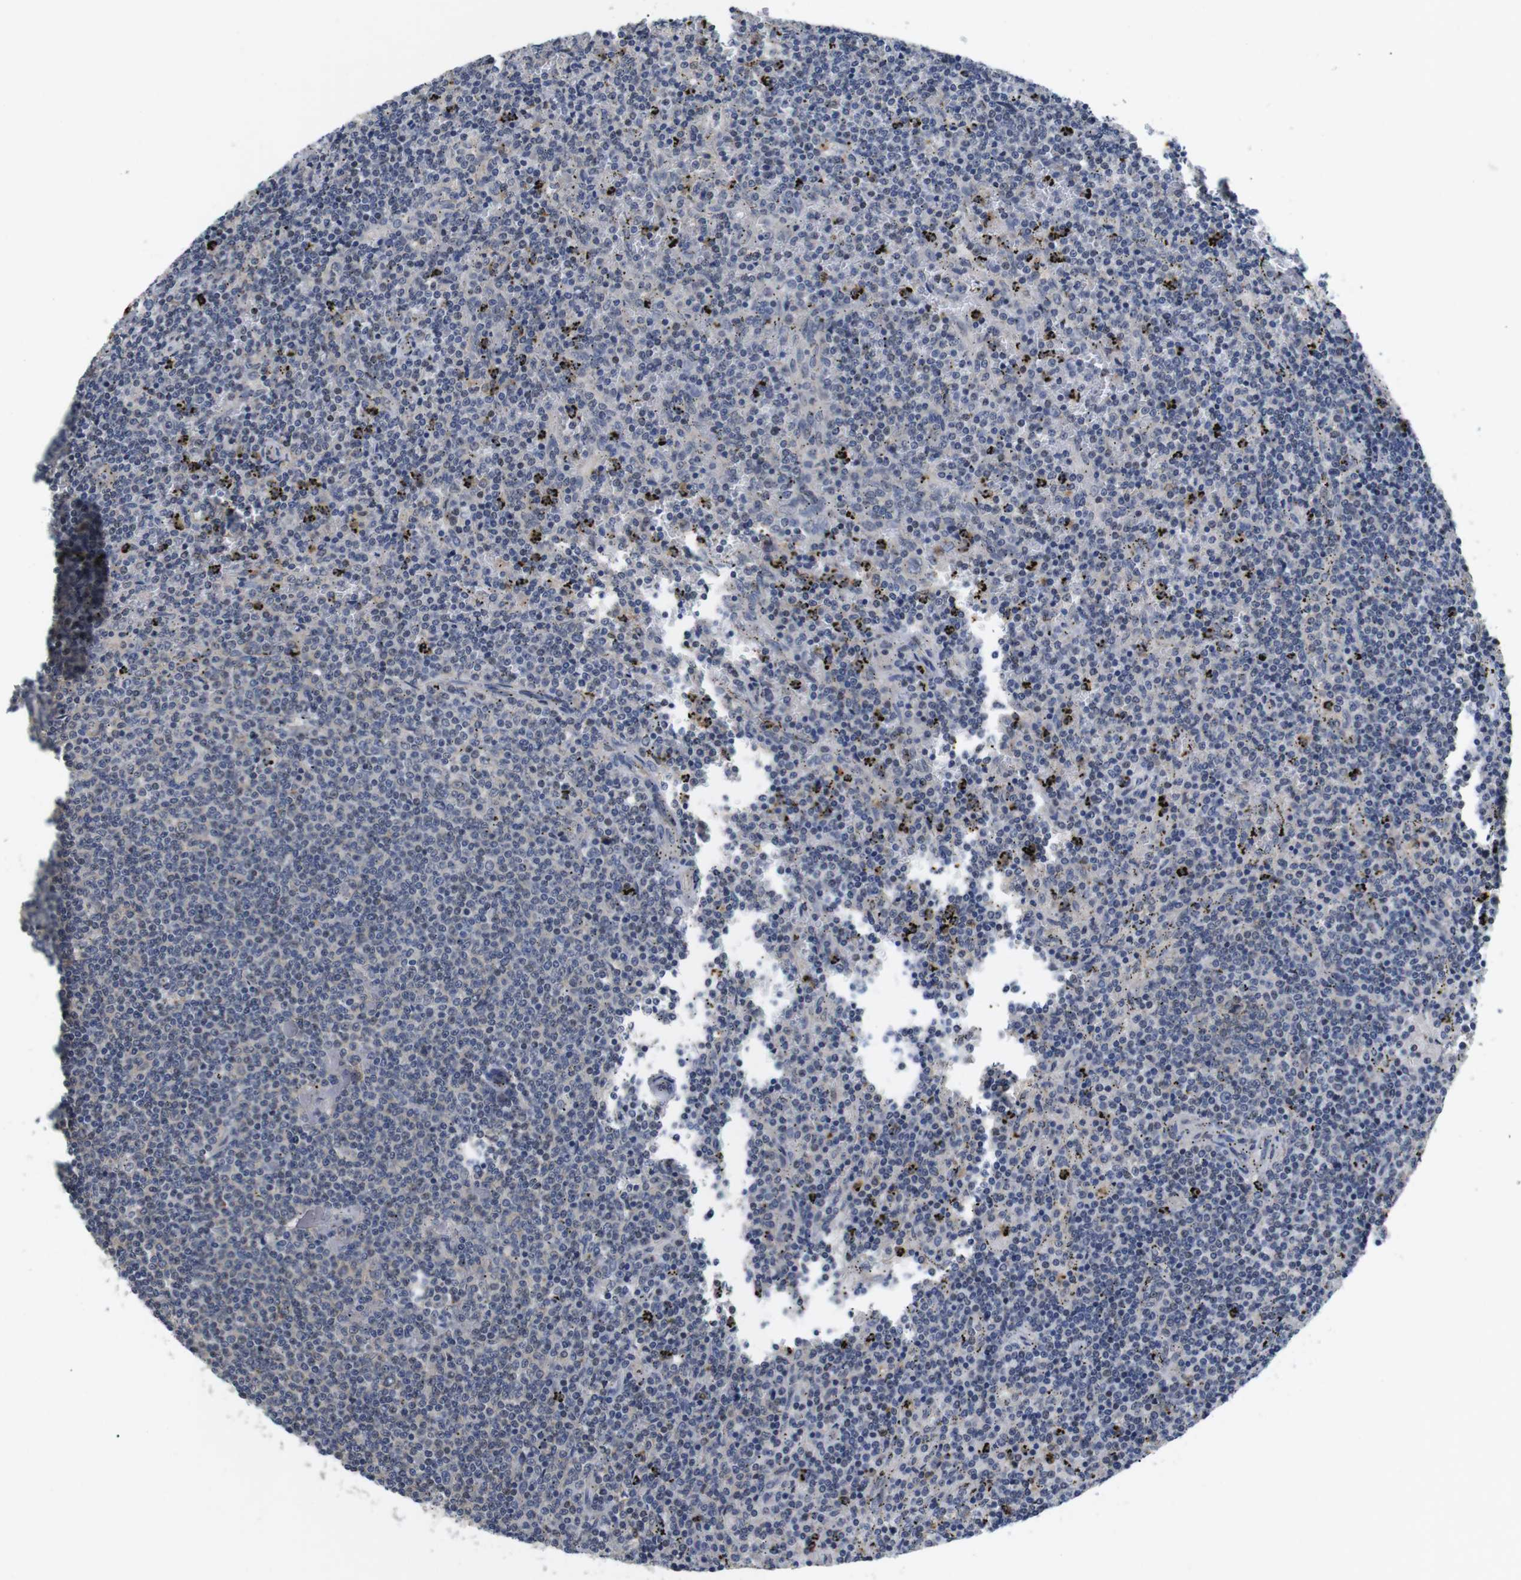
{"staining": {"intensity": "negative", "quantity": "none", "location": "none"}, "tissue": "lymphoma", "cell_type": "Tumor cells", "image_type": "cancer", "snomed": [{"axis": "morphology", "description": "Malignant lymphoma, non-Hodgkin's type, Low grade"}, {"axis": "topography", "description": "Spleen"}], "caption": "Immunohistochemistry photomicrograph of human malignant lymphoma, non-Hodgkin's type (low-grade) stained for a protein (brown), which shows no staining in tumor cells.", "gene": "FNTA", "patient": {"sex": "female", "age": 50}}